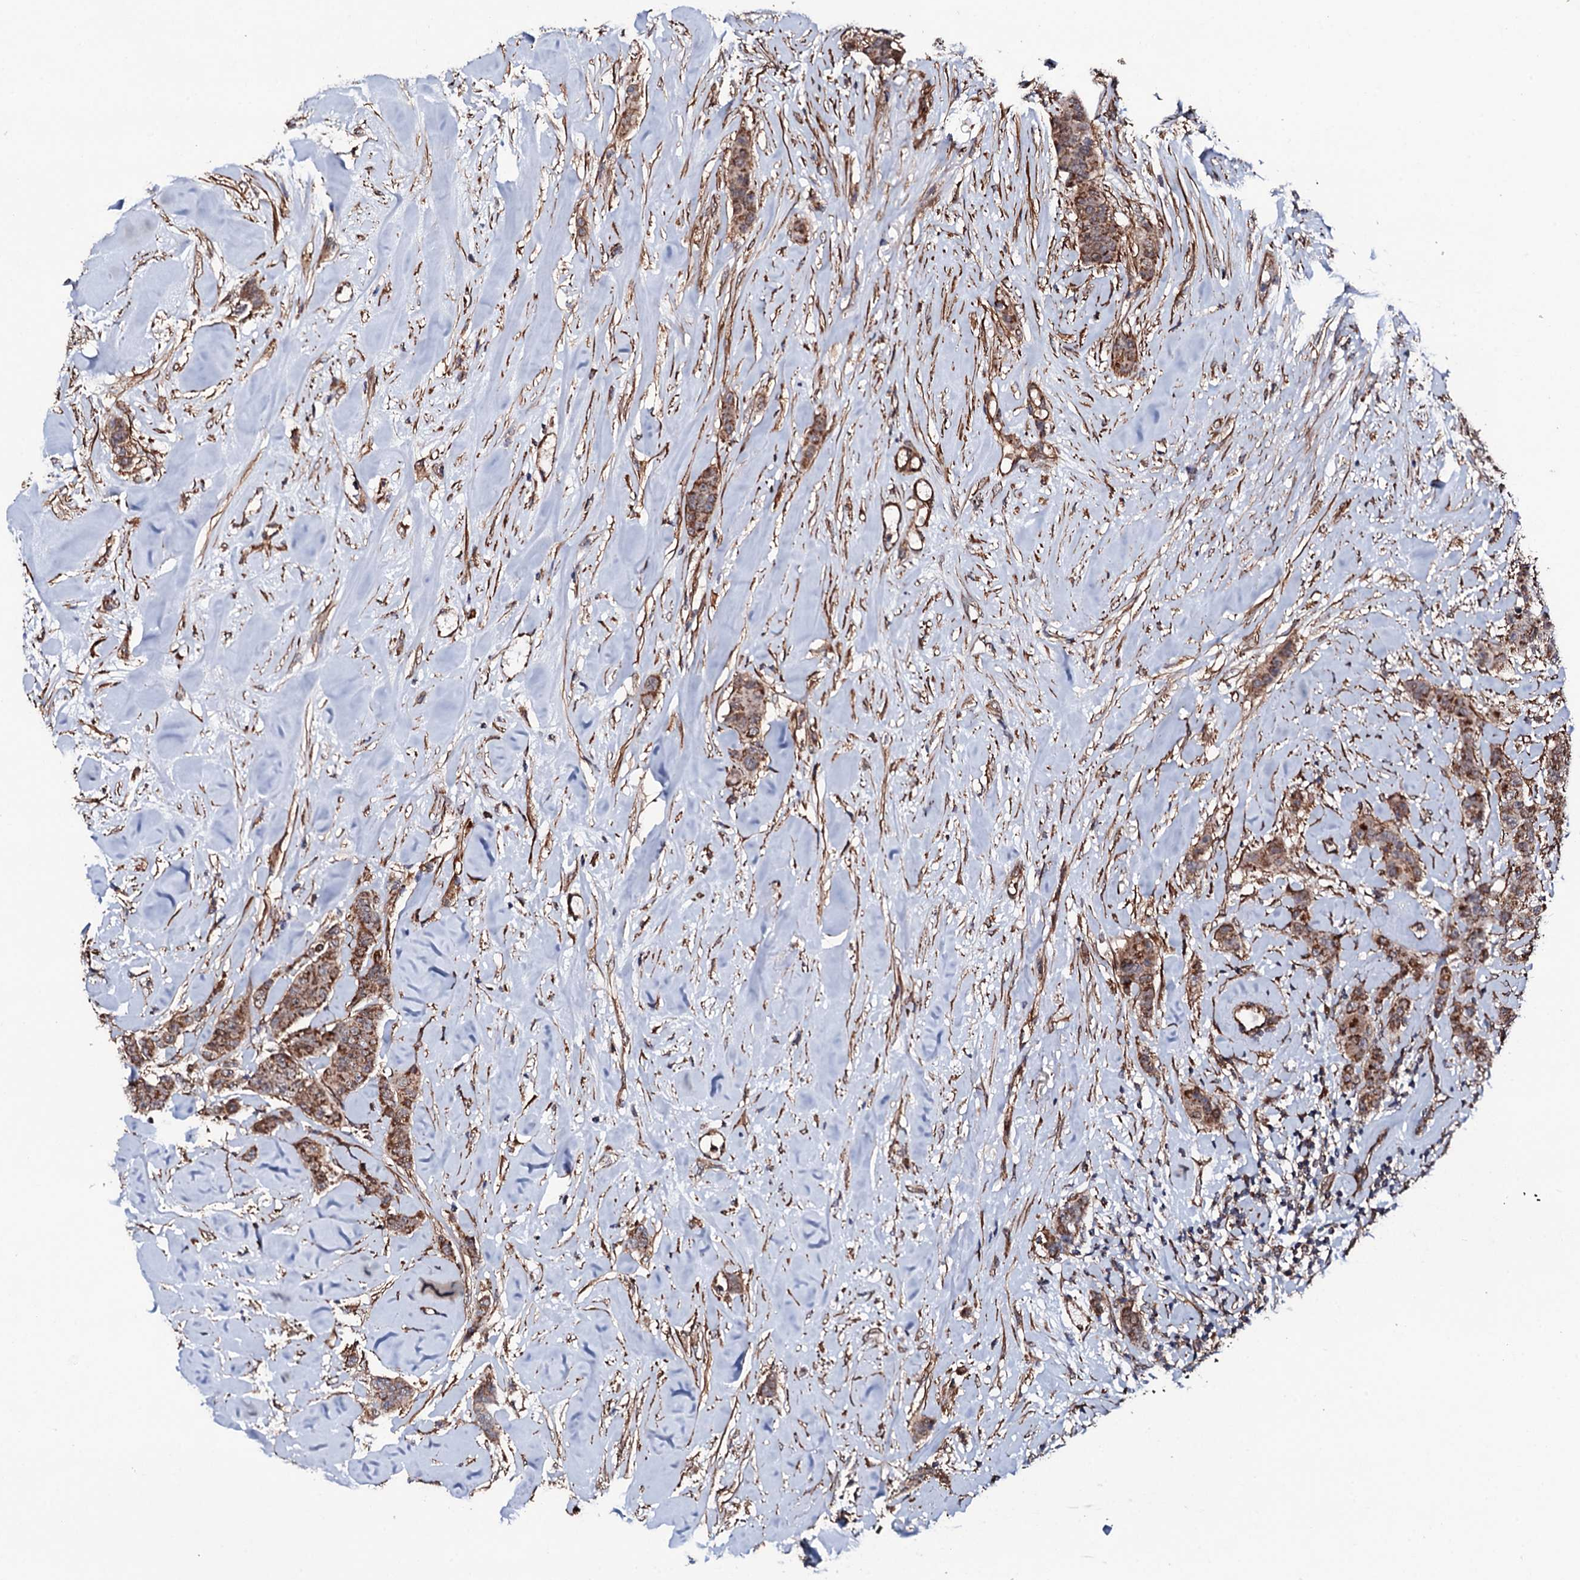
{"staining": {"intensity": "moderate", "quantity": ">75%", "location": "cytoplasmic/membranous"}, "tissue": "breast cancer", "cell_type": "Tumor cells", "image_type": "cancer", "snomed": [{"axis": "morphology", "description": "Duct carcinoma"}, {"axis": "topography", "description": "Breast"}], "caption": "This is a histology image of immunohistochemistry (IHC) staining of breast cancer, which shows moderate staining in the cytoplasmic/membranous of tumor cells.", "gene": "MTIF3", "patient": {"sex": "female", "age": 40}}